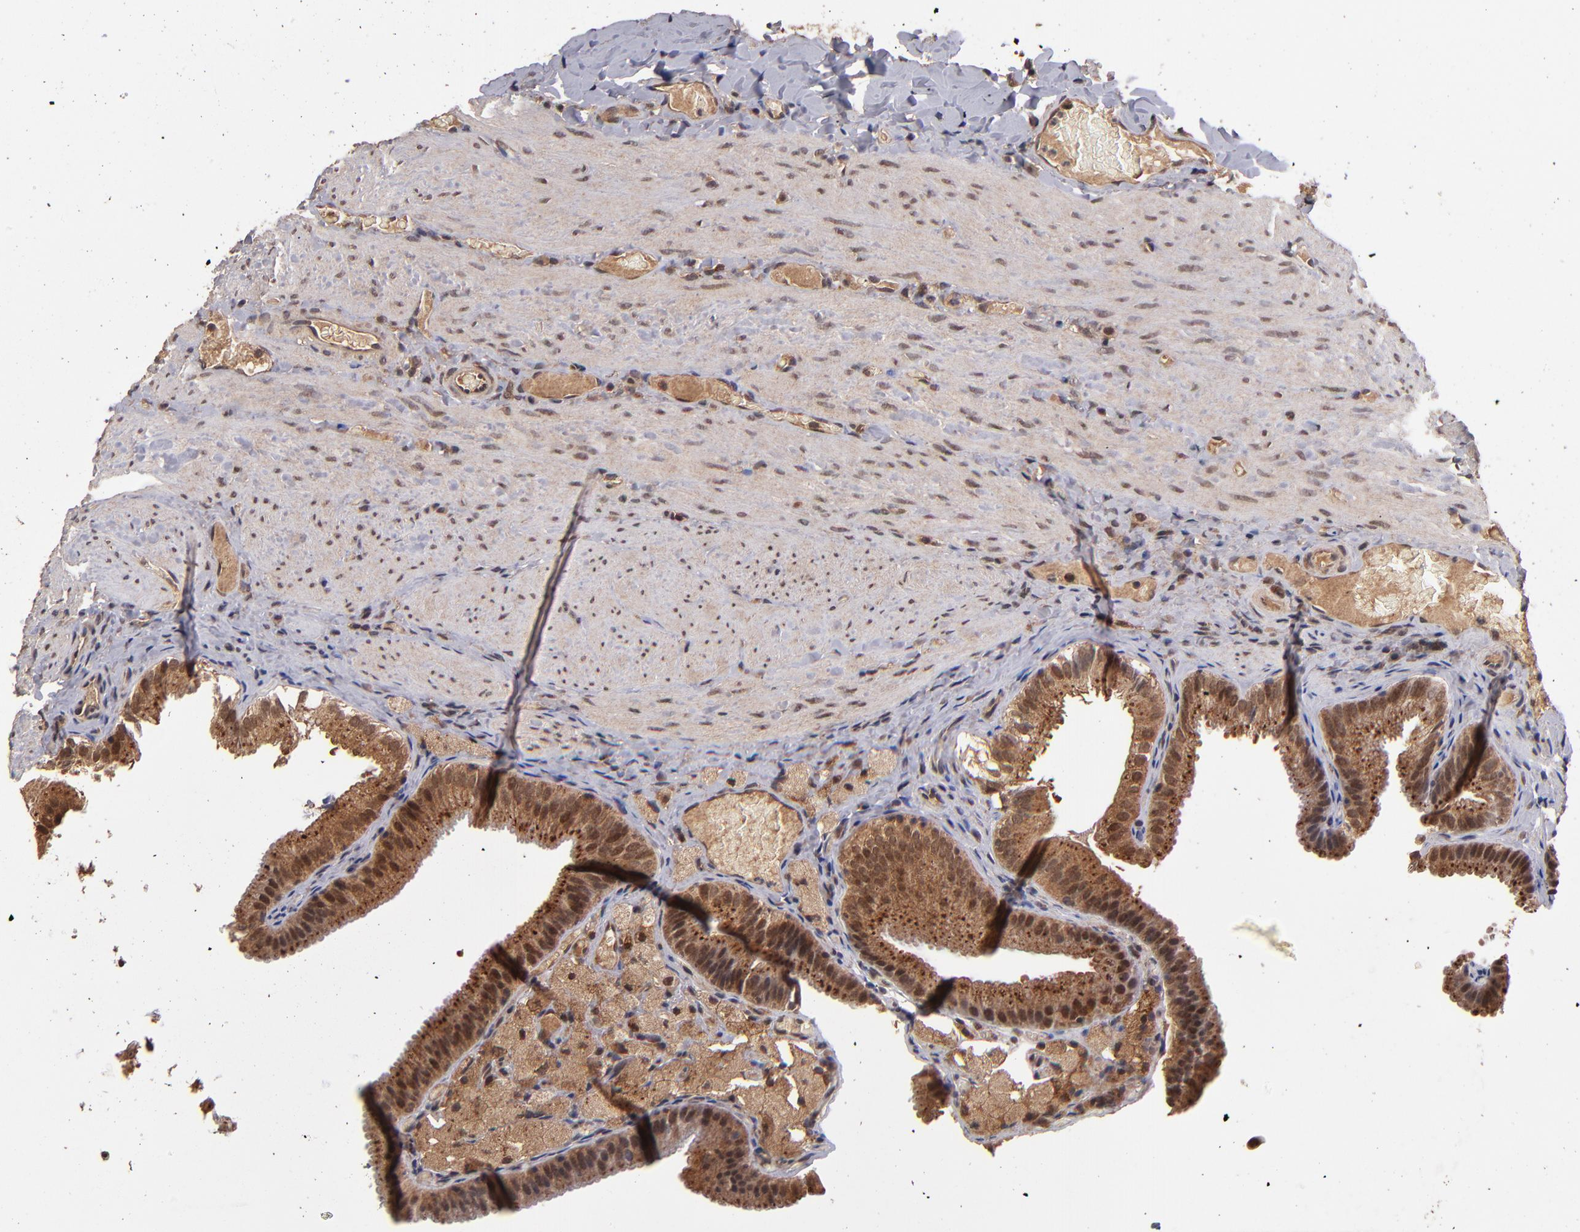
{"staining": {"intensity": "strong", "quantity": ">75%", "location": "cytoplasmic/membranous,nuclear"}, "tissue": "gallbladder", "cell_type": "Glandular cells", "image_type": "normal", "snomed": [{"axis": "morphology", "description": "Normal tissue, NOS"}, {"axis": "topography", "description": "Gallbladder"}], "caption": "The histopathology image displays staining of unremarkable gallbladder, revealing strong cytoplasmic/membranous,nuclear protein staining (brown color) within glandular cells.", "gene": "NFE2L2", "patient": {"sex": "female", "age": 24}}